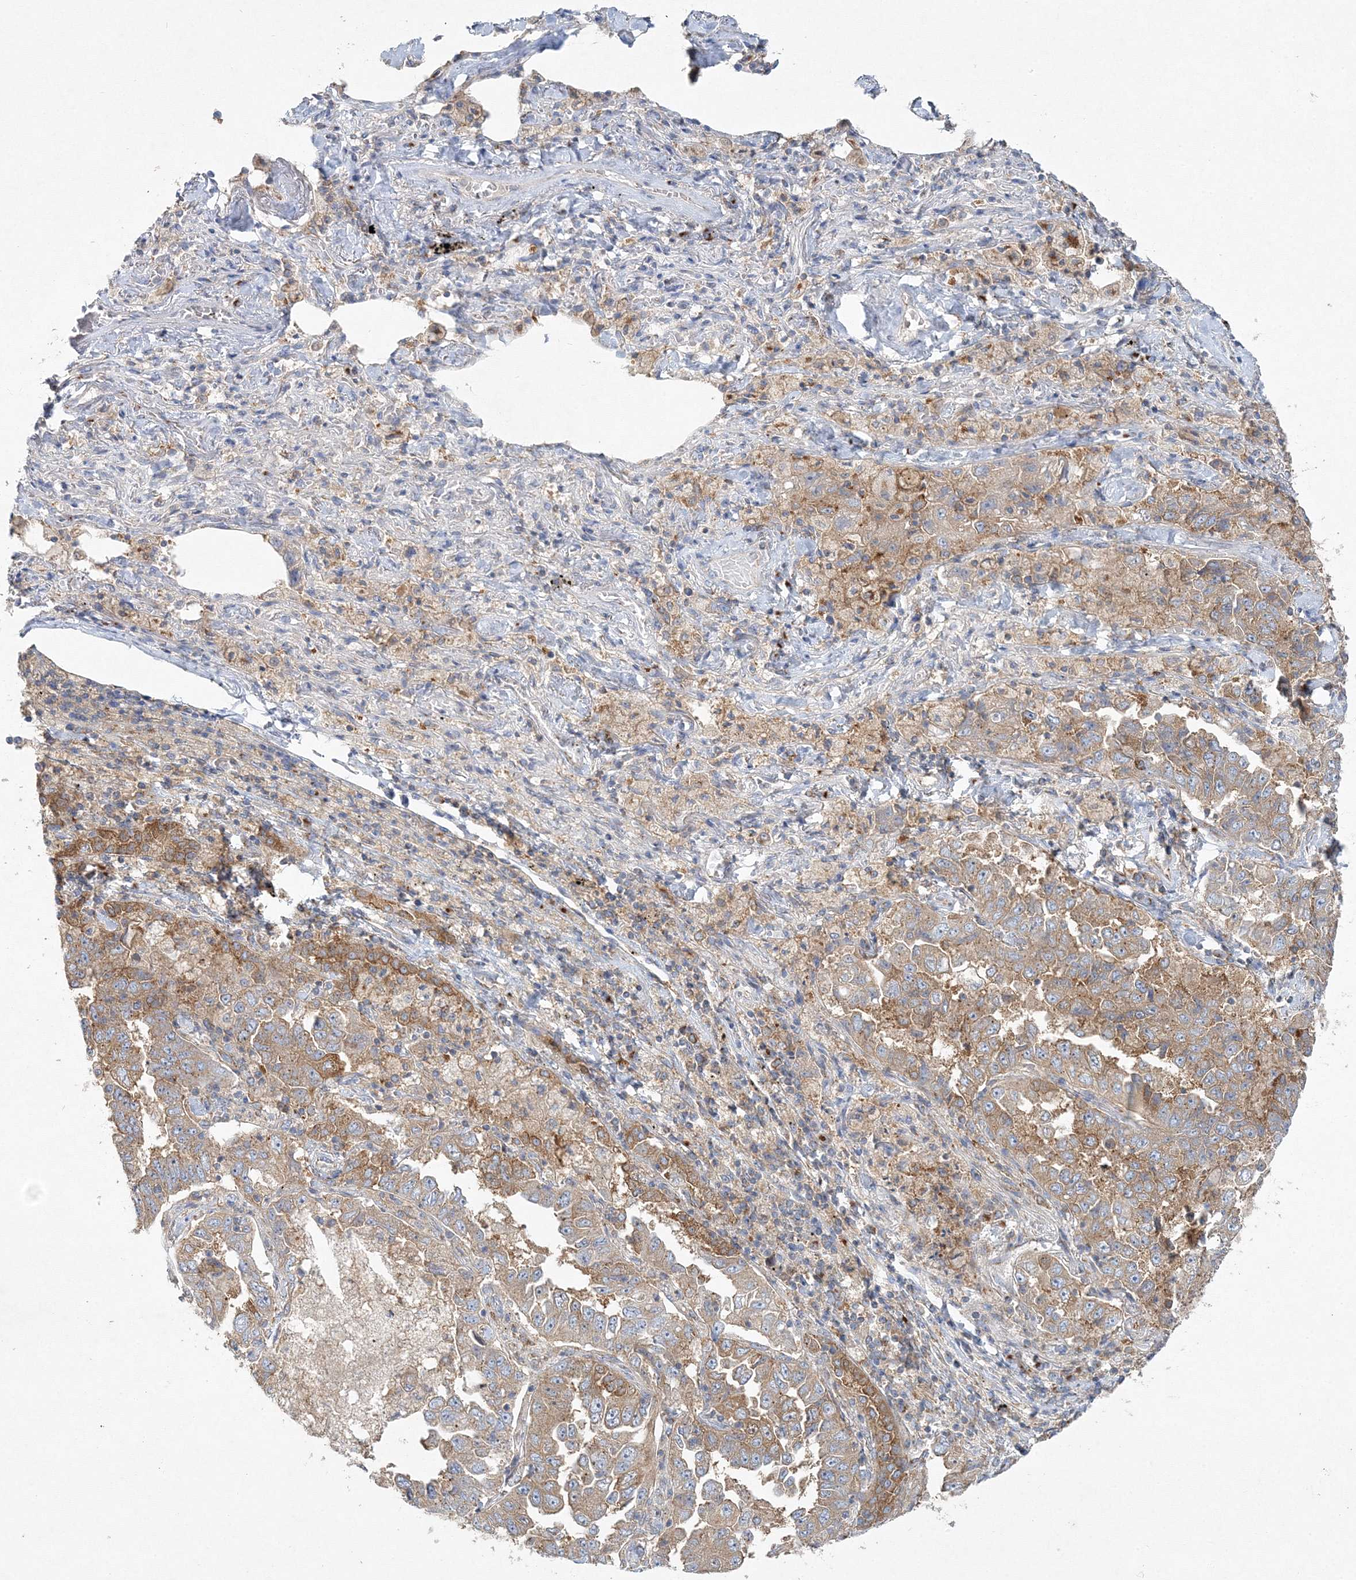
{"staining": {"intensity": "weak", "quantity": ">75%", "location": "cytoplasmic/membranous"}, "tissue": "lung cancer", "cell_type": "Tumor cells", "image_type": "cancer", "snomed": [{"axis": "morphology", "description": "Adenocarcinoma, NOS"}, {"axis": "topography", "description": "Lung"}], "caption": "Tumor cells reveal low levels of weak cytoplasmic/membranous positivity in approximately >75% of cells in adenocarcinoma (lung).", "gene": "SEC23IP", "patient": {"sex": "female", "age": 51}}